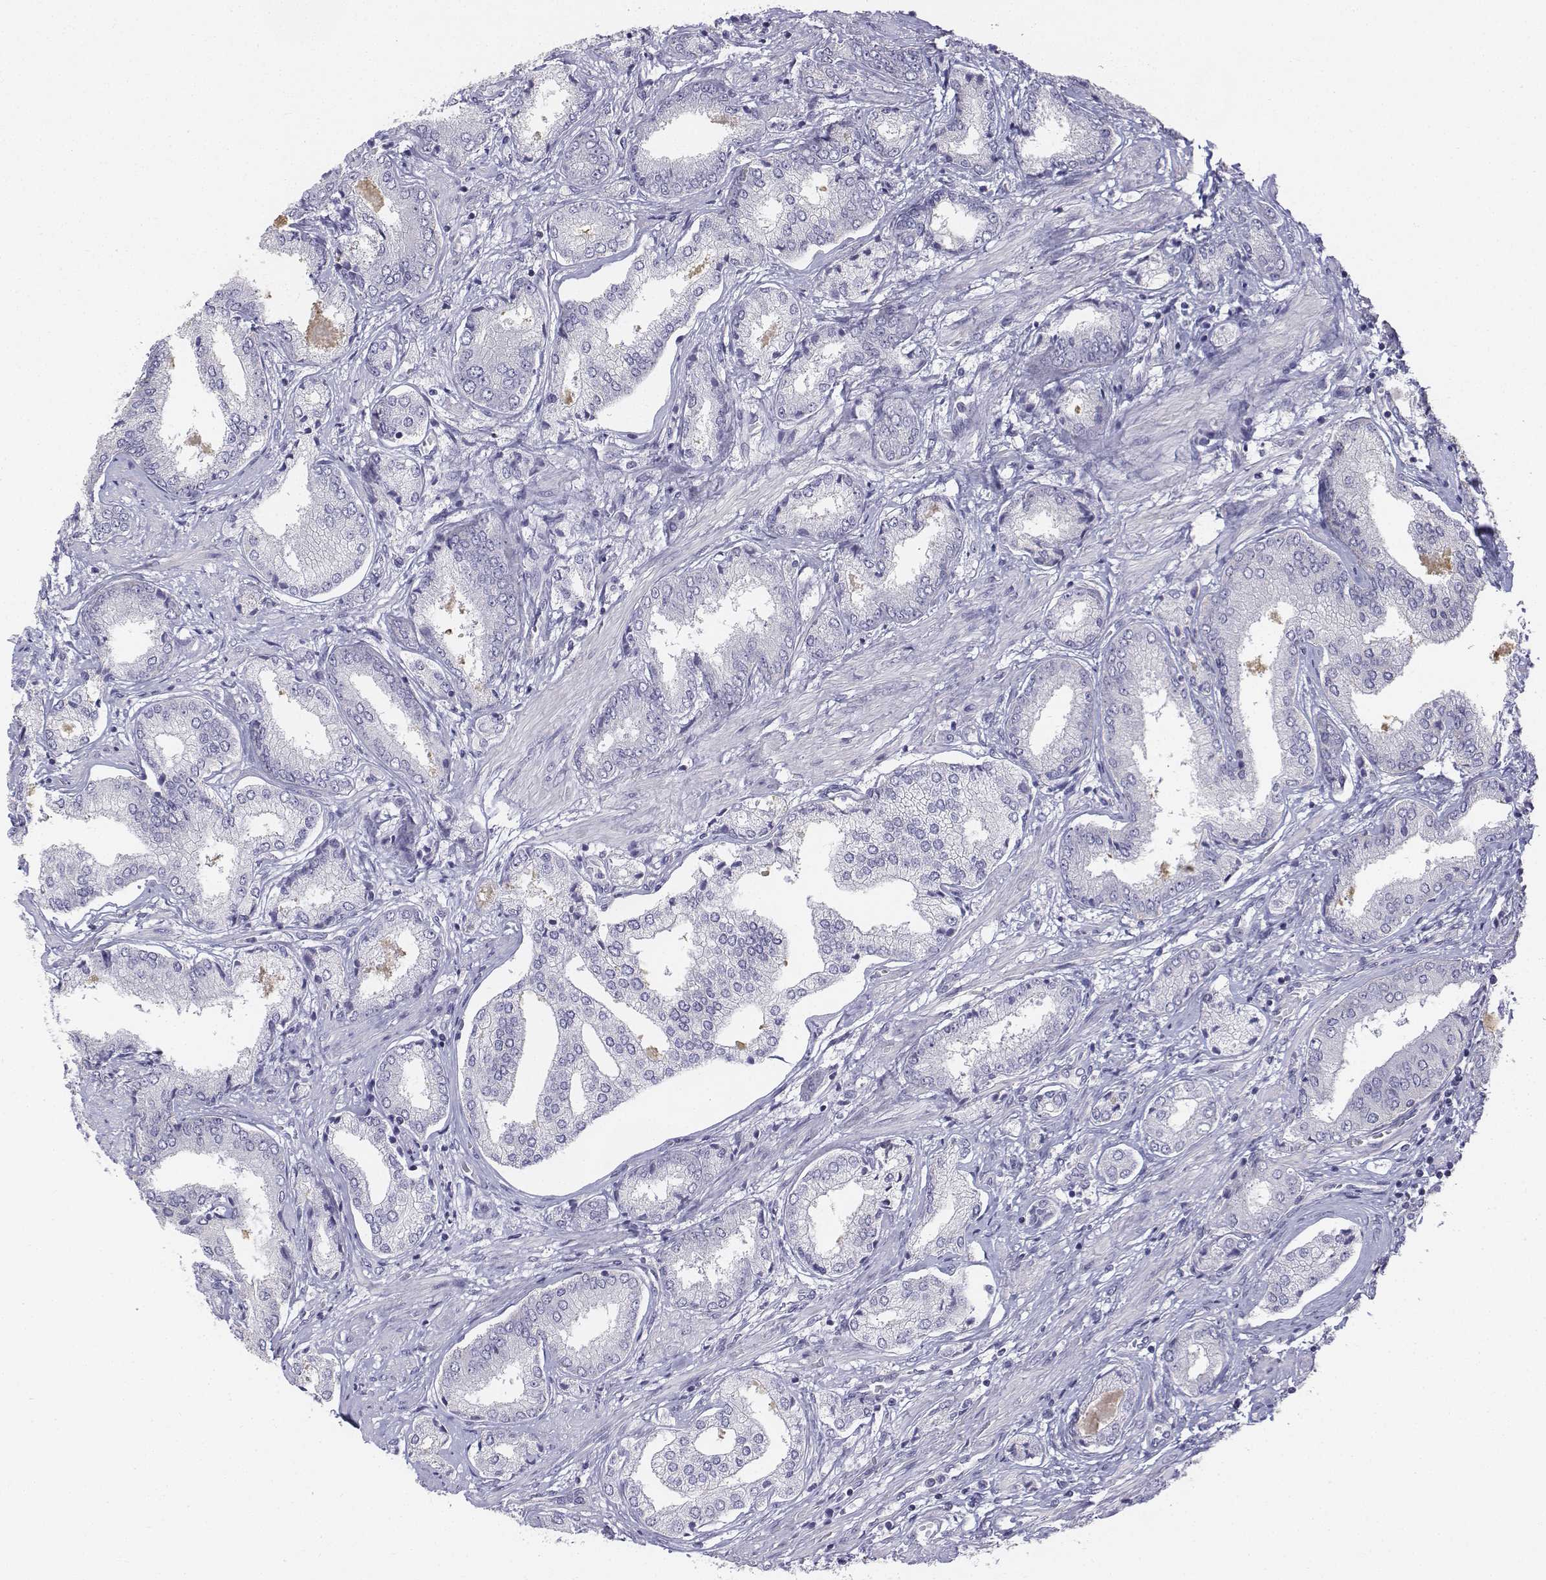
{"staining": {"intensity": "negative", "quantity": "none", "location": "none"}, "tissue": "prostate cancer", "cell_type": "Tumor cells", "image_type": "cancer", "snomed": [{"axis": "morphology", "description": "Adenocarcinoma, NOS"}, {"axis": "topography", "description": "Prostate"}], "caption": "Immunohistochemical staining of prostate cancer demonstrates no significant expression in tumor cells.", "gene": "LGSN", "patient": {"sex": "male", "age": 63}}